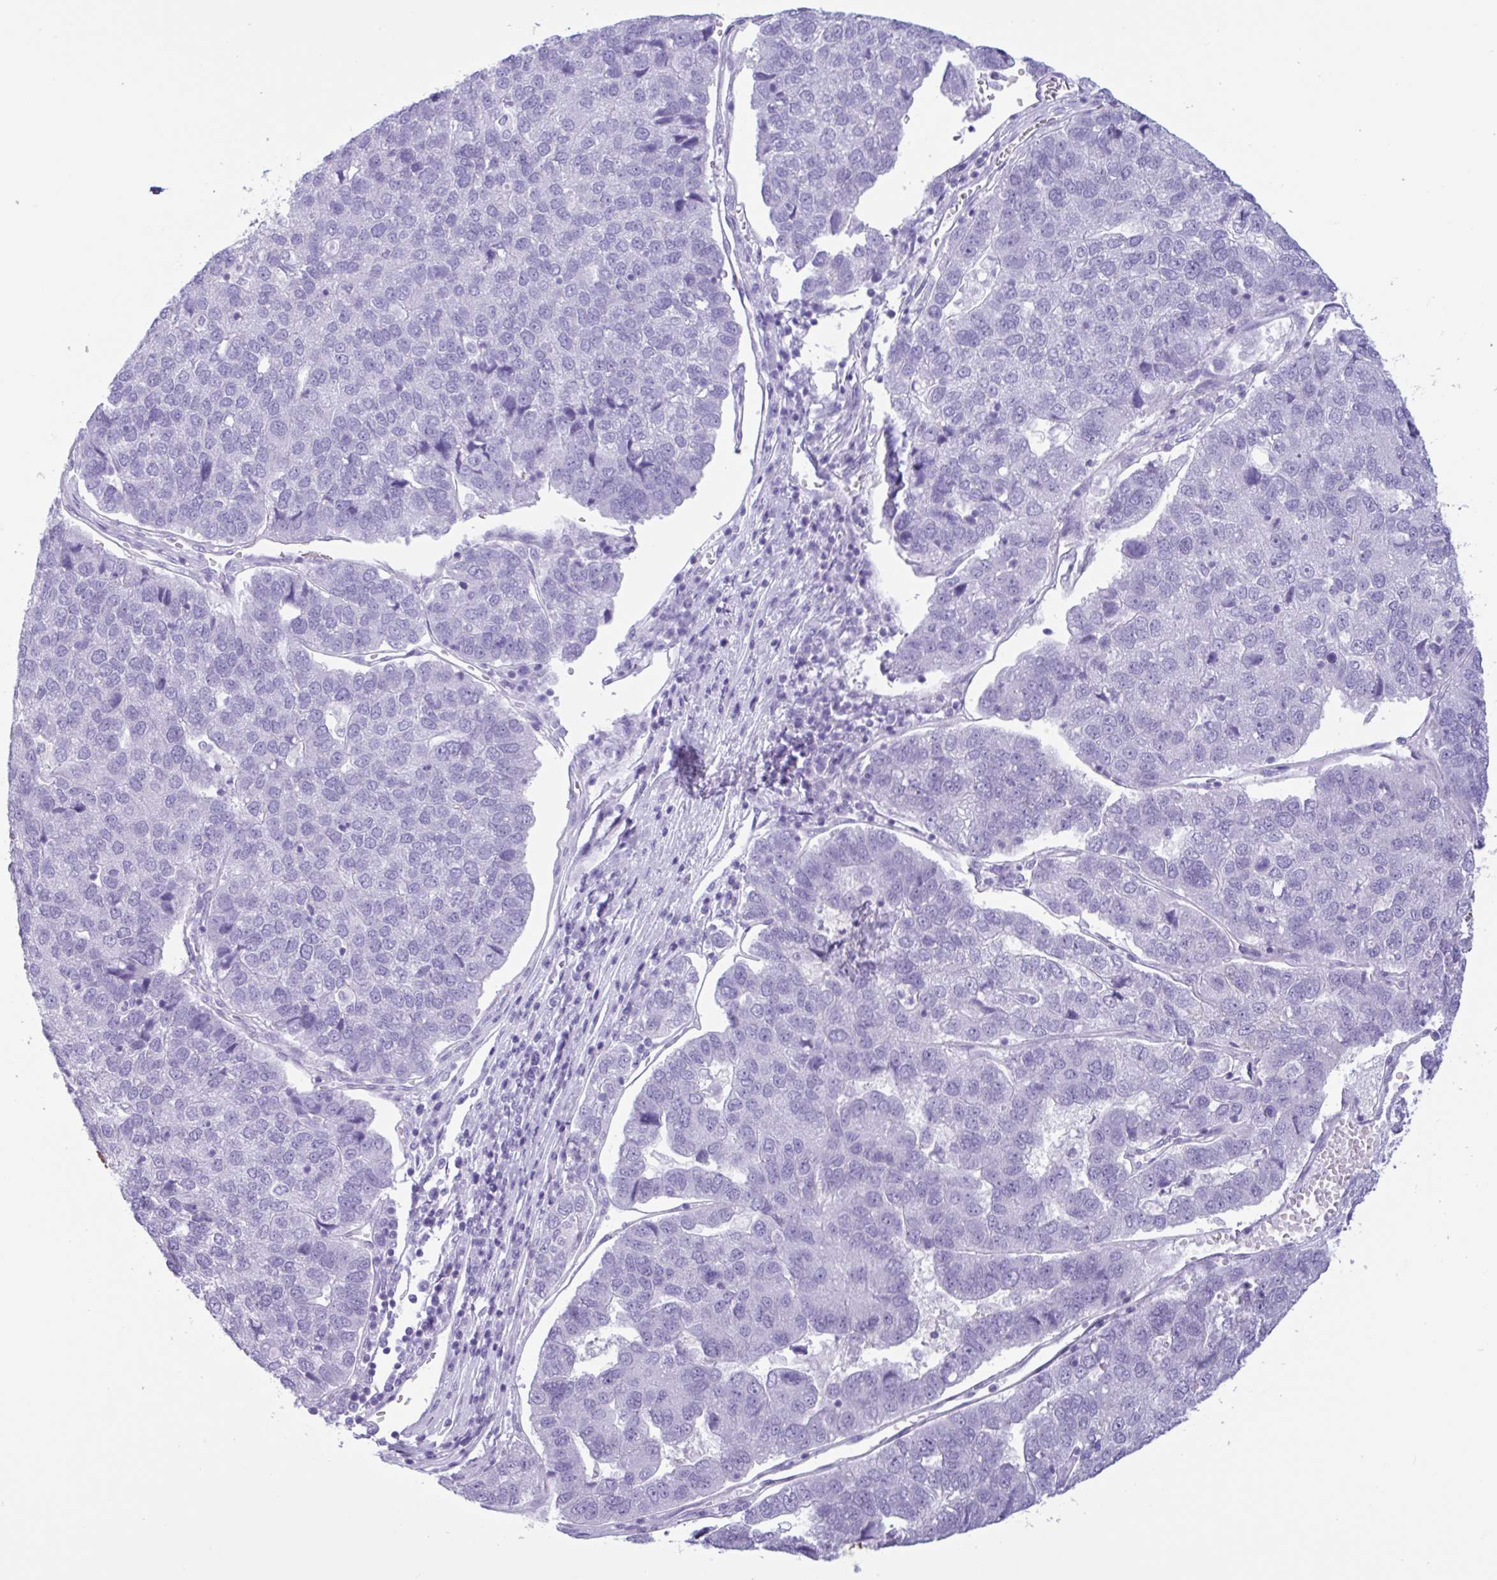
{"staining": {"intensity": "negative", "quantity": "none", "location": "none"}, "tissue": "pancreatic cancer", "cell_type": "Tumor cells", "image_type": "cancer", "snomed": [{"axis": "morphology", "description": "Adenocarcinoma, NOS"}, {"axis": "topography", "description": "Pancreas"}], "caption": "Immunohistochemistry image of human adenocarcinoma (pancreatic) stained for a protein (brown), which shows no staining in tumor cells.", "gene": "CTSE", "patient": {"sex": "female", "age": 61}}